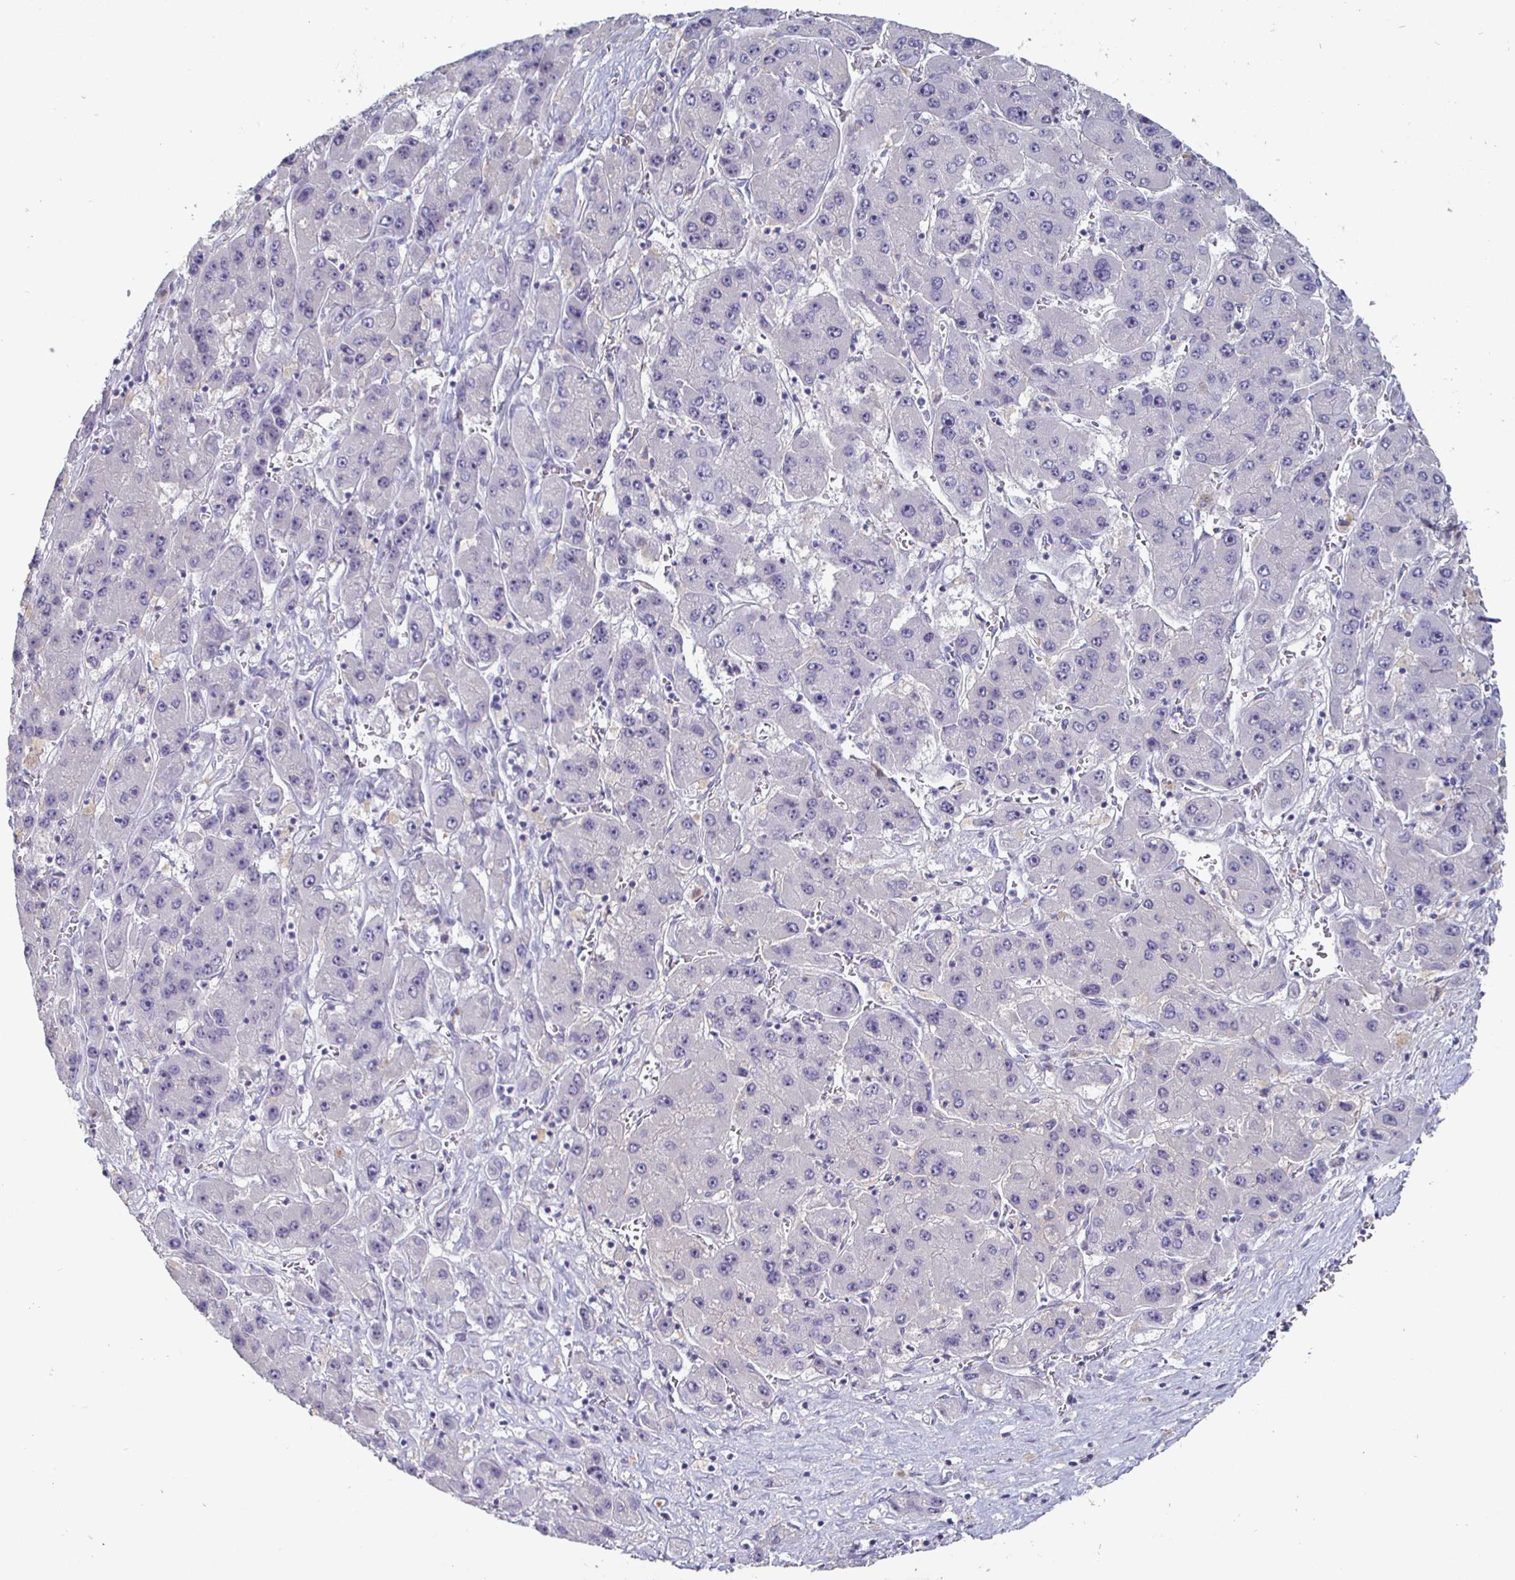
{"staining": {"intensity": "negative", "quantity": "none", "location": "none"}, "tissue": "liver cancer", "cell_type": "Tumor cells", "image_type": "cancer", "snomed": [{"axis": "morphology", "description": "Carcinoma, Hepatocellular, NOS"}, {"axis": "topography", "description": "Liver"}], "caption": "A micrograph of human liver hepatocellular carcinoma is negative for staining in tumor cells.", "gene": "ENPP1", "patient": {"sex": "female", "age": 61}}